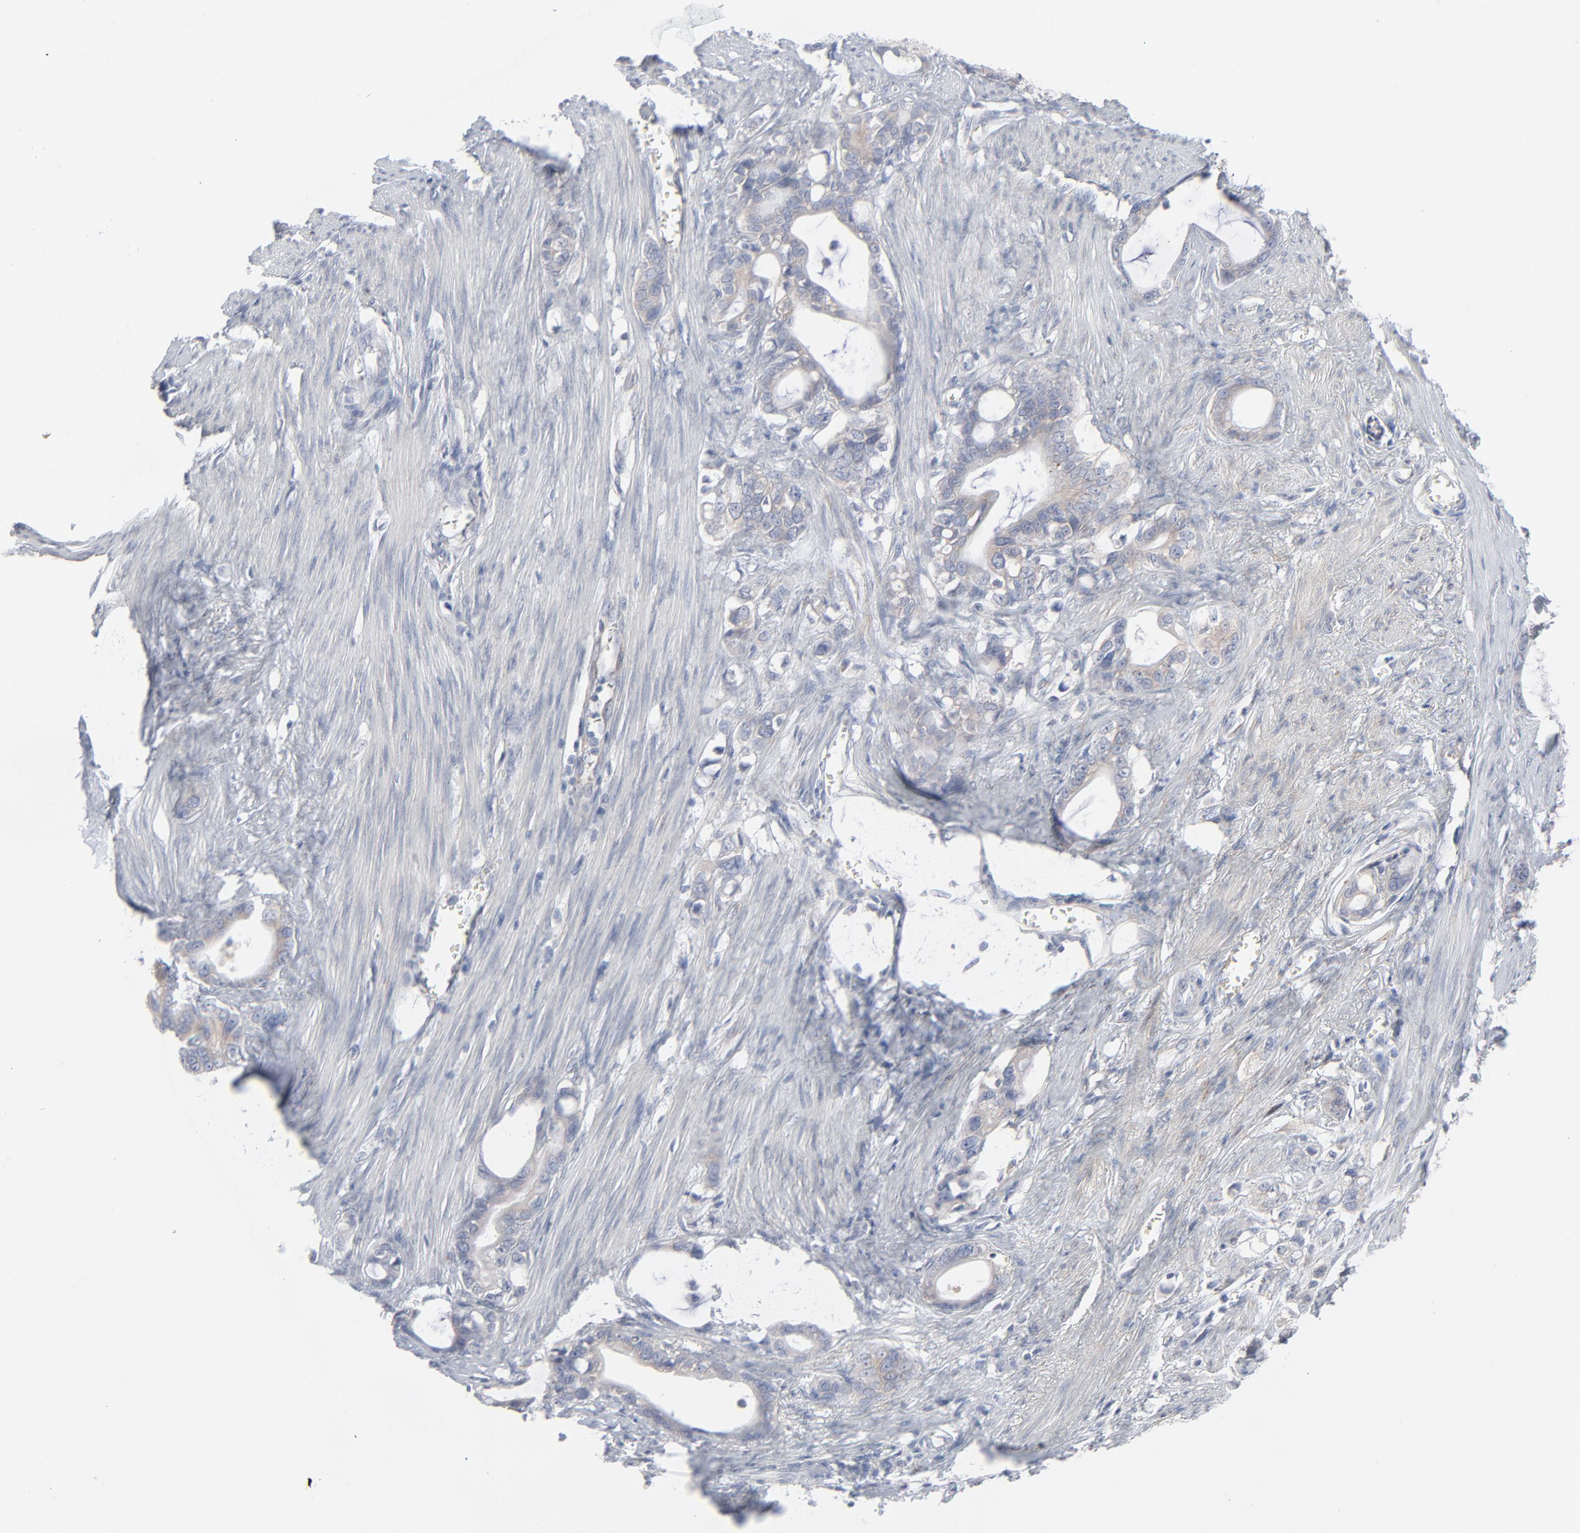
{"staining": {"intensity": "weak", "quantity": "<25%", "location": "cytoplasmic/membranous"}, "tissue": "stomach cancer", "cell_type": "Tumor cells", "image_type": "cancer", "snomed": [{"axis": "morphology", "description": "Adenocarcinoma, NOS"}, {"axis": "topography", "description": "Stomach"}], "caption": "IHC histopathology image of neoplastic tissue: stomach cancer stained with DAB demonstrates no significant protein staining in tumor cells.", "gene": "KDSR", "patient": {"sex": "female", "age": 75}}